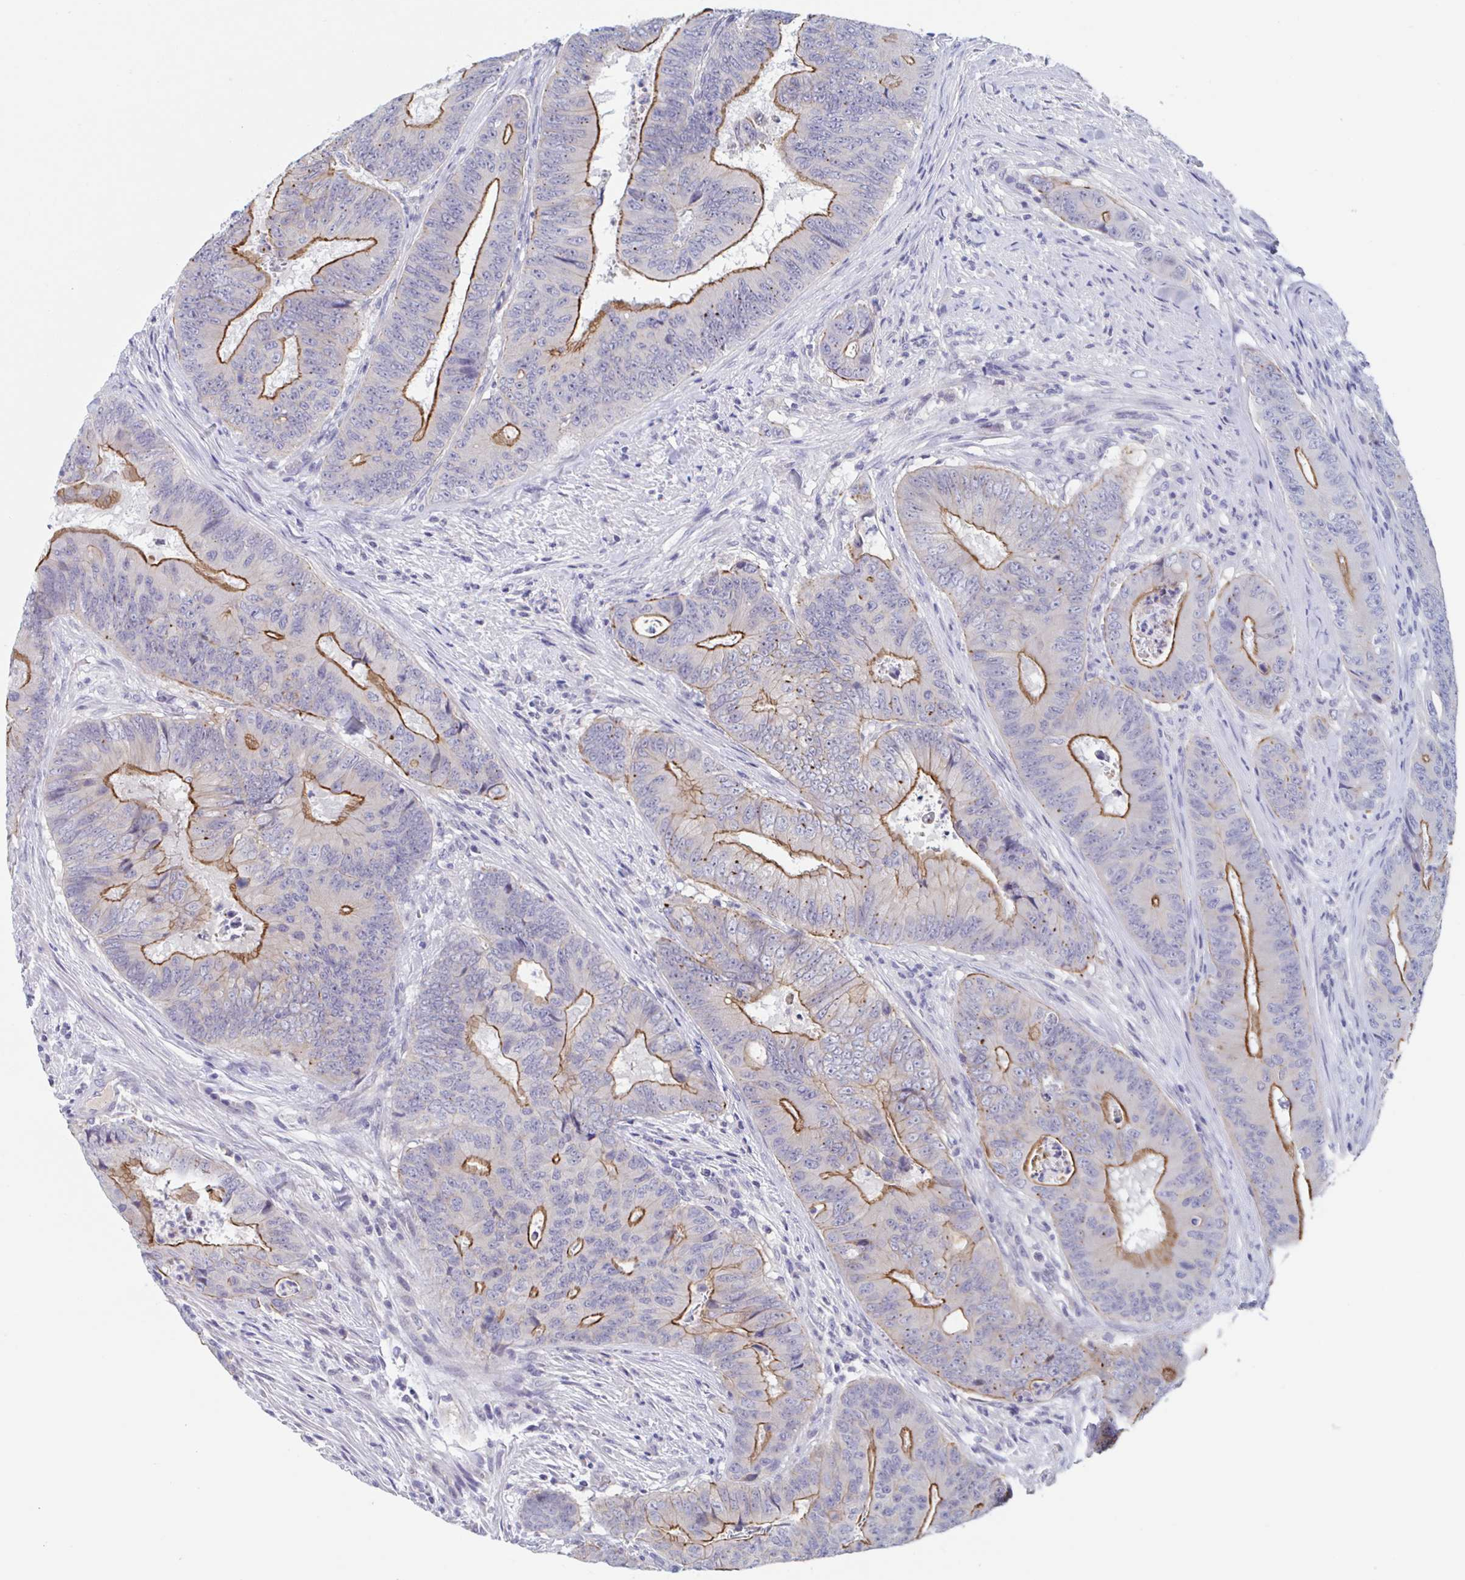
{"staining": {"intensity": "moderate", "quantity": "25%-75%", "location": "cytoplasmic/membranous"}, "tissue": "colorectal cancer", "cell_type": "Tumor cells", "image_type": "cancer", "snomed": [{"axis": "morphology", "description": "Adenocarcinoma, NOS"}, {"axis": "topography", "description": "Colon"}], "caption": "Moderate cytoplasmic/membranous positivity for a protein is identified in approximately 25%-75% of tumor cells of colorectal adenocarcinoma using immunohistochemistry.", "gene": "UNKL", "patient": {"sex": "female", "age": 48}}